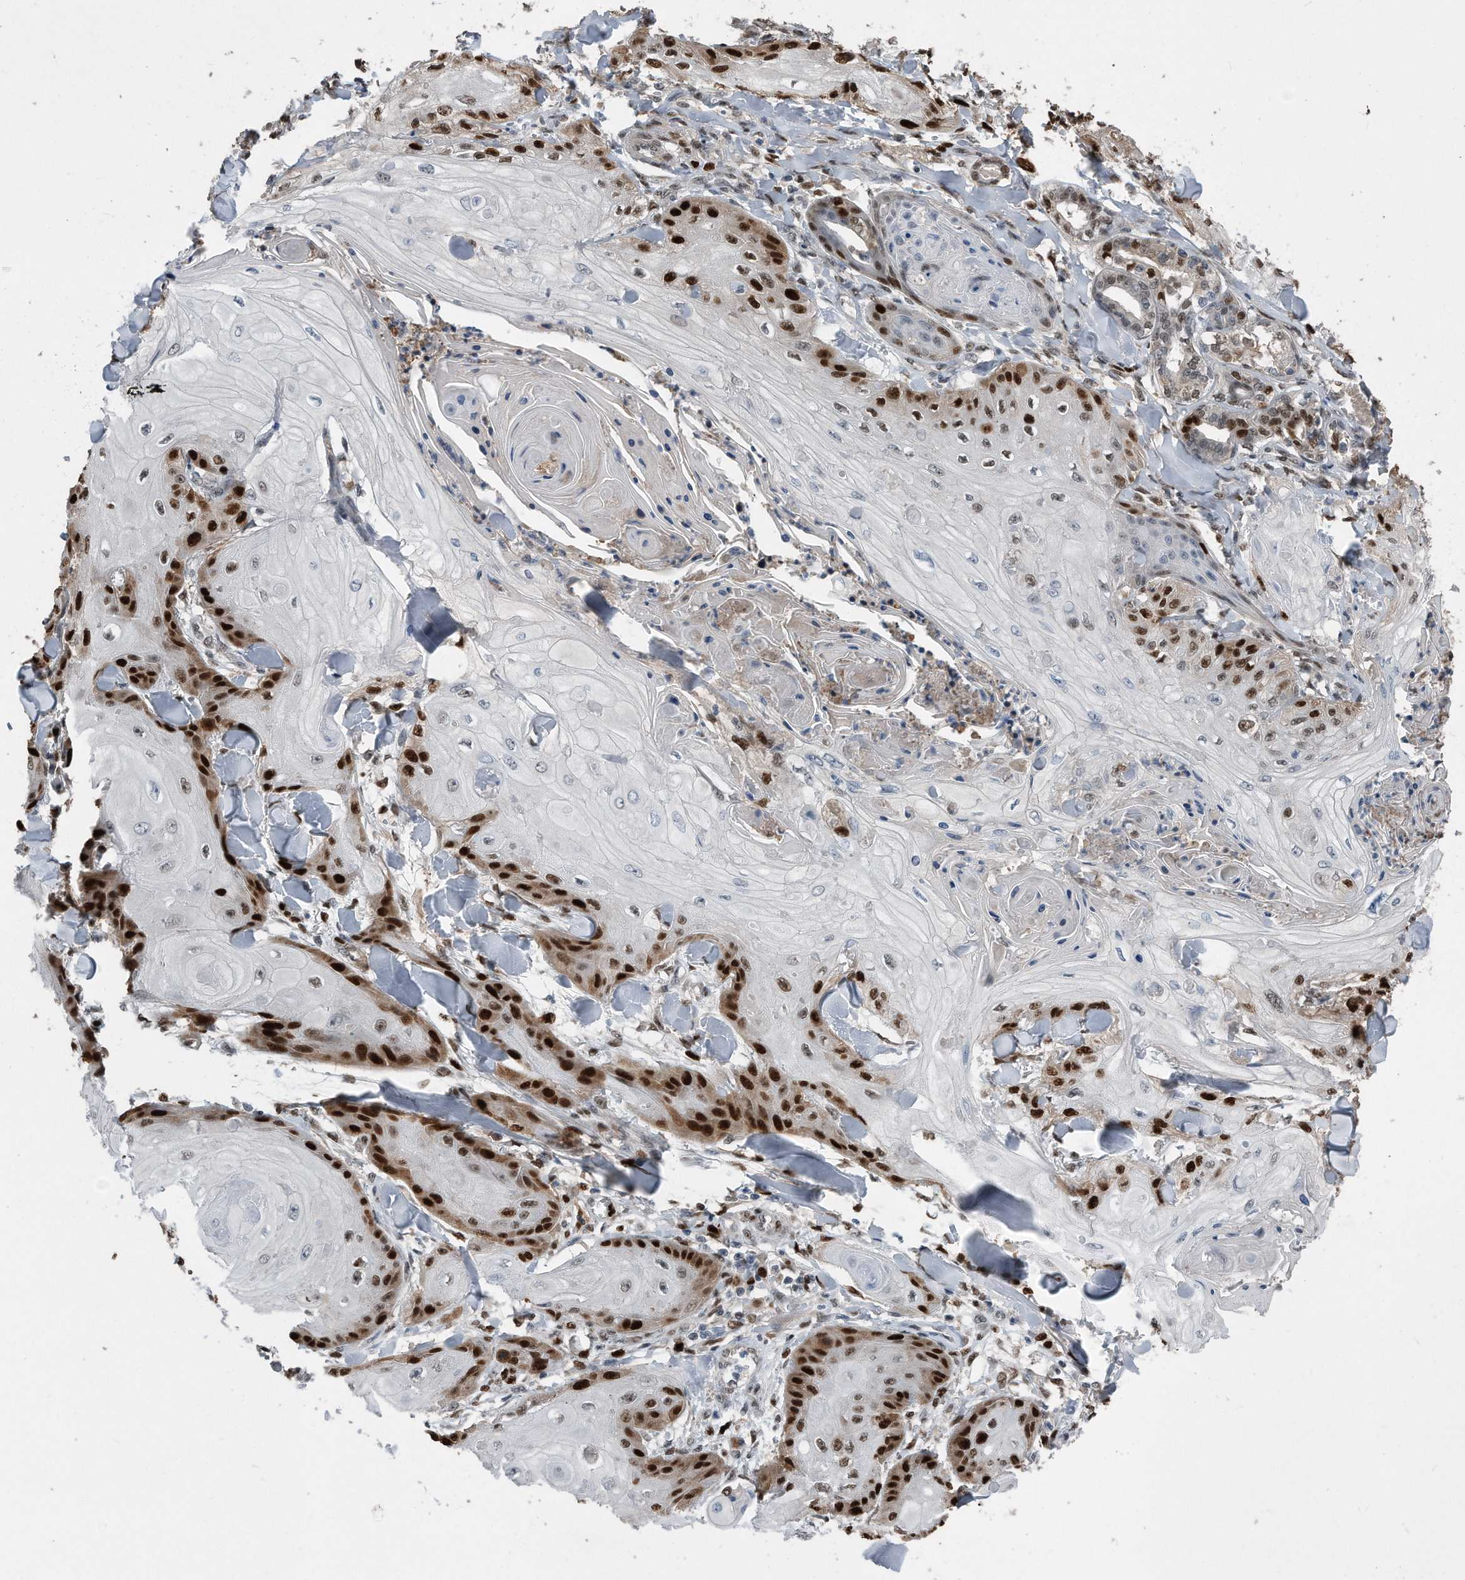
{"staining": {"intensity": "strong", "quantity": "25%-75%", "location": "nuclear"}, "tissue": "skin cancer", "cell_type": "Tumor cells", "image_type": "cancer", "snomed": [{"axis": "morphology", "description": "Squamous cell carcinoma, NOS"}, {"axis": "topography", "description": "Skin"}], "caption": "Immunohistochemical staining of human skin cancer (squamous cell carcinoma) exhibits high levels of strong nuclear staining in approximately 25%-75% of tumor cells. (Stains: DAB in brown, nuclei in blue, Microscopy: brightfield microscopy at high magnification).", "gene": "PCNA", "patient": {"sex": "male", "age": 74}}